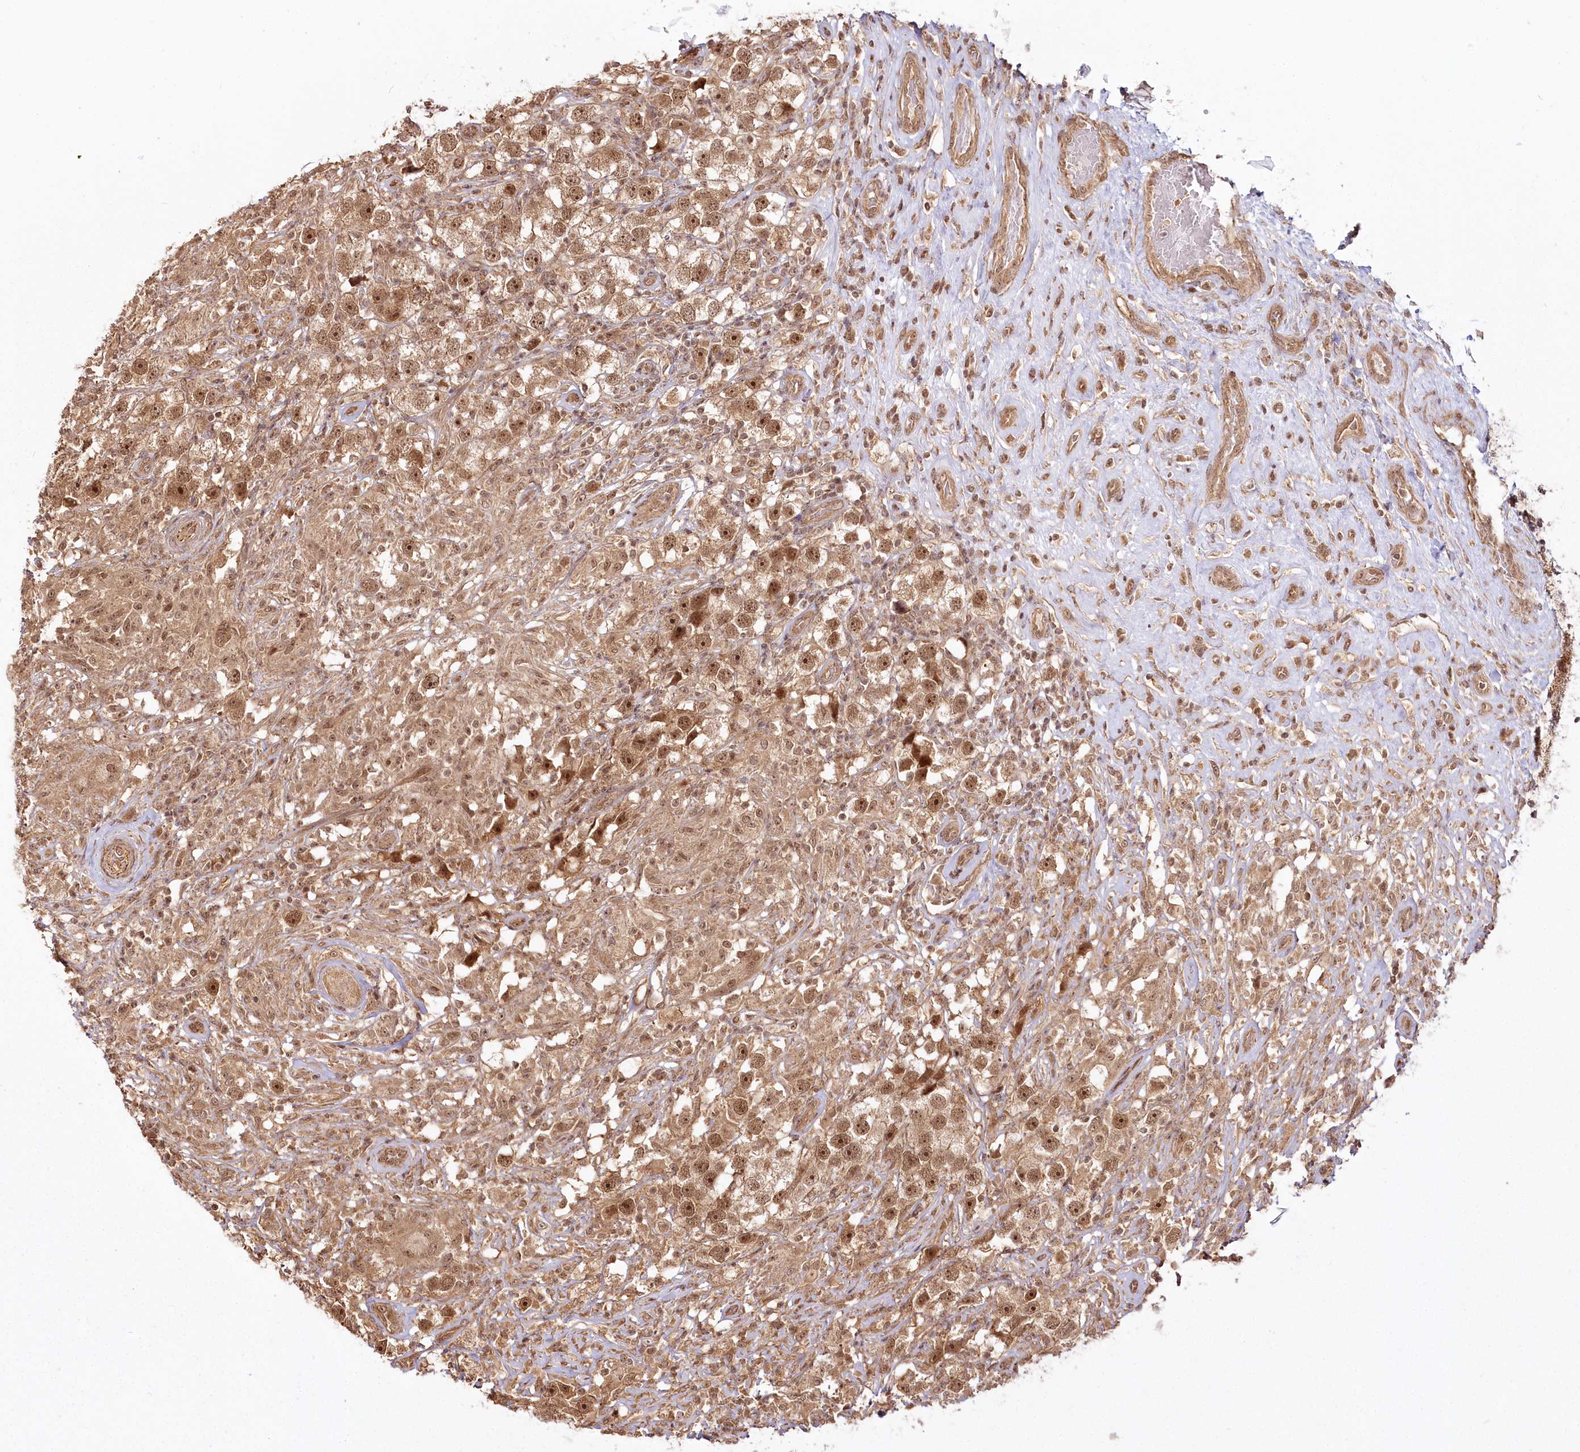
{"staining": {"intensity": "strong", "quantity": ">75%", "location": "cytoplasmic/membranous,nuclear"}, "tissue": "testis cancer", "cell_type": "Tumor cells", "image_type": "cancer", "snomed": [{"axis": "morphology", "description": "Seminoma, NOS"}, {"axis": "topography", "description": "Testis"}], "caption": "DAB (3,3'-diaminobenzidine) immunohistochemical staining of seminoma (testis) demonstrates strong cytoplasmic/membranous and nuclear protein positivity in approximately >75% of tumor cells. (DAB = brown stain, brightfield microscopy at high magnification).", "gene": "R3HDM2", "patient": {"sex": "male", "age": 49}}